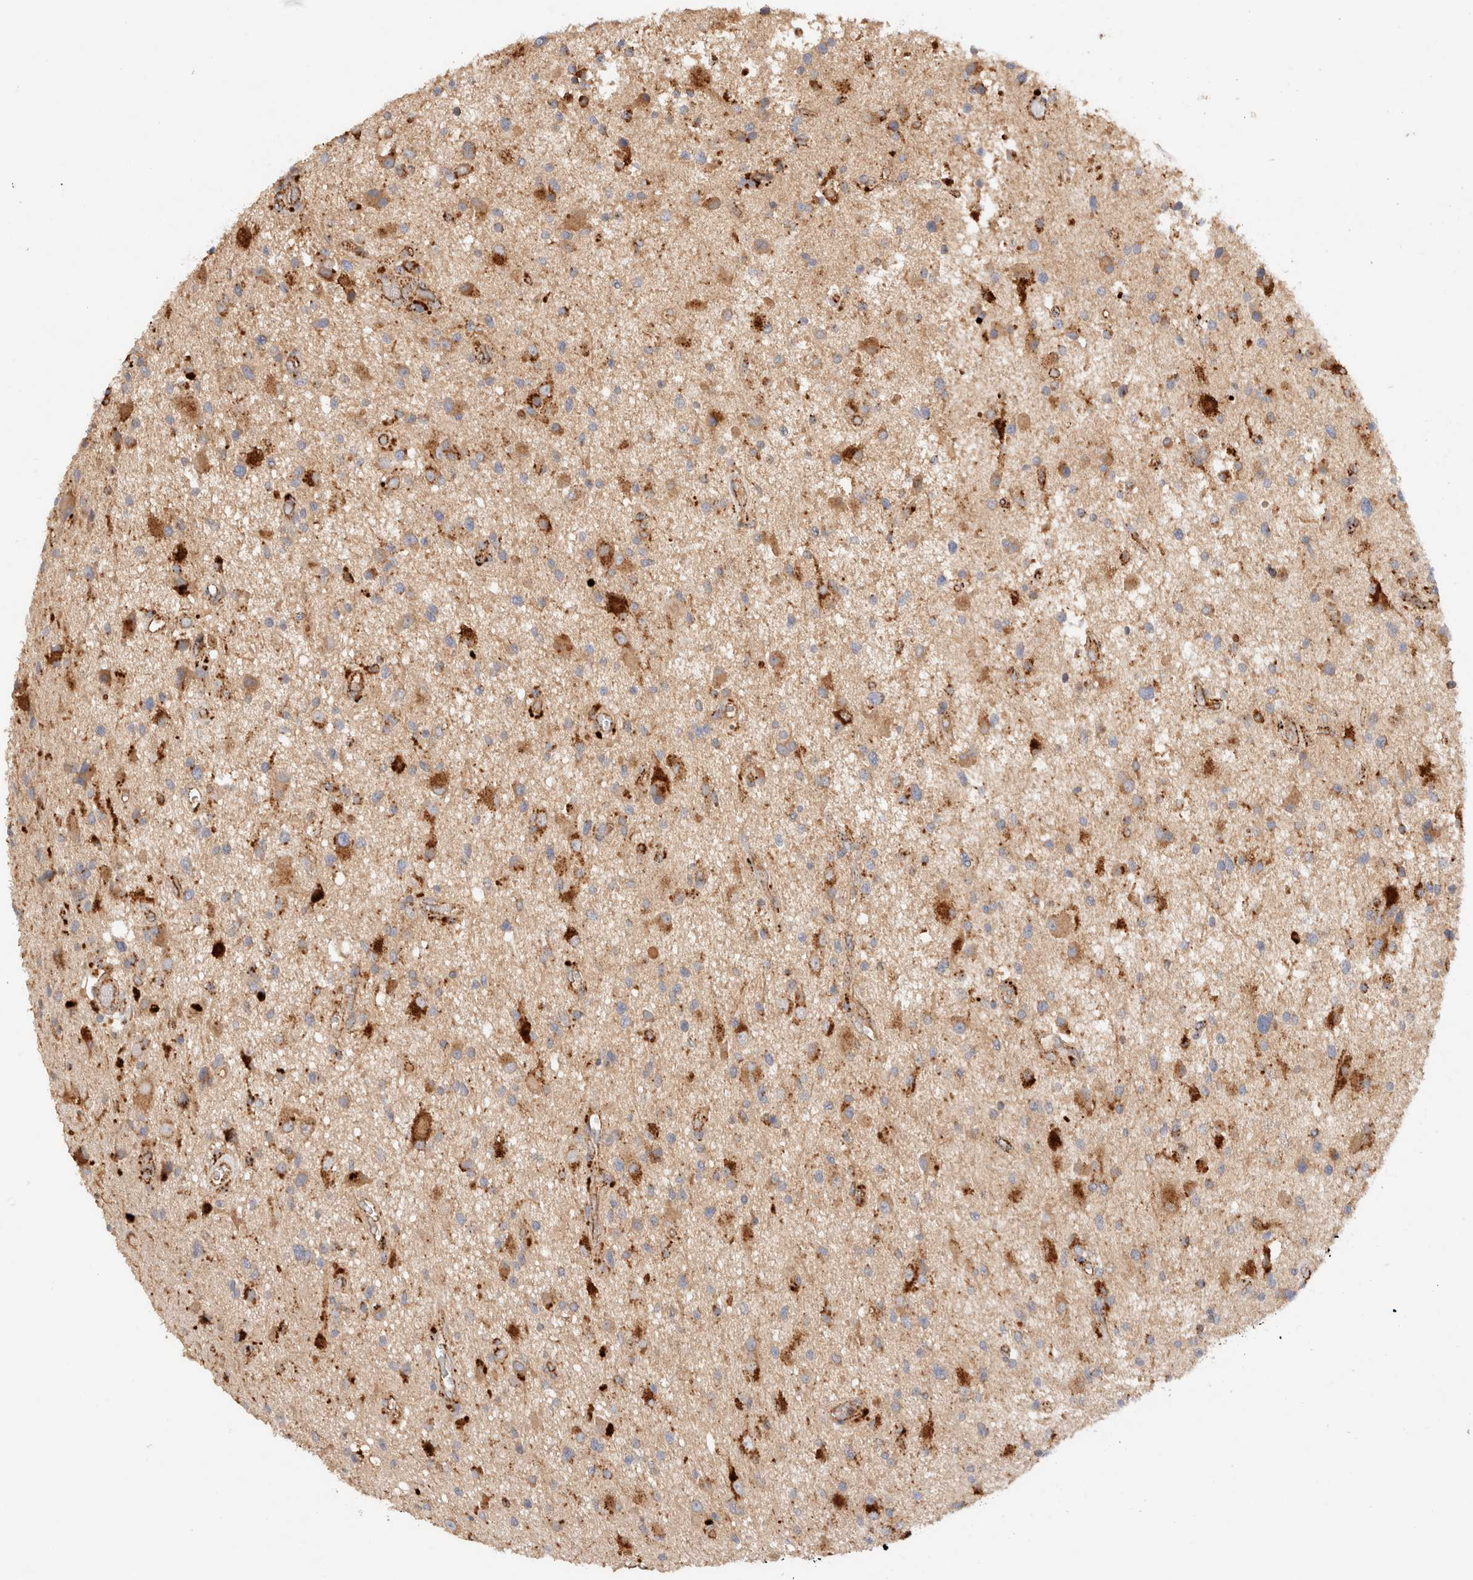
{"staining": {"intensity": "moderate", "quantity": "25%-75%", "location": "cytoplasmic/membranous"}, "tissue": "glioma", "cell_type": "Tumor cells", "image_type": "cancer", "snomed": [{"axis": "morphology", "description": "Glioma, malignant, High grade"}, {"axis": "topography", "description": "Brain"}], "caption": "Moderate cytoplasmic/membranous positivity for a protein is present in about 25%-75% of tumor cells of glioma using immunohistochemistry (IHC).", "gene": "RABEPK", "patient": {"sex": "male", "age": 33}}